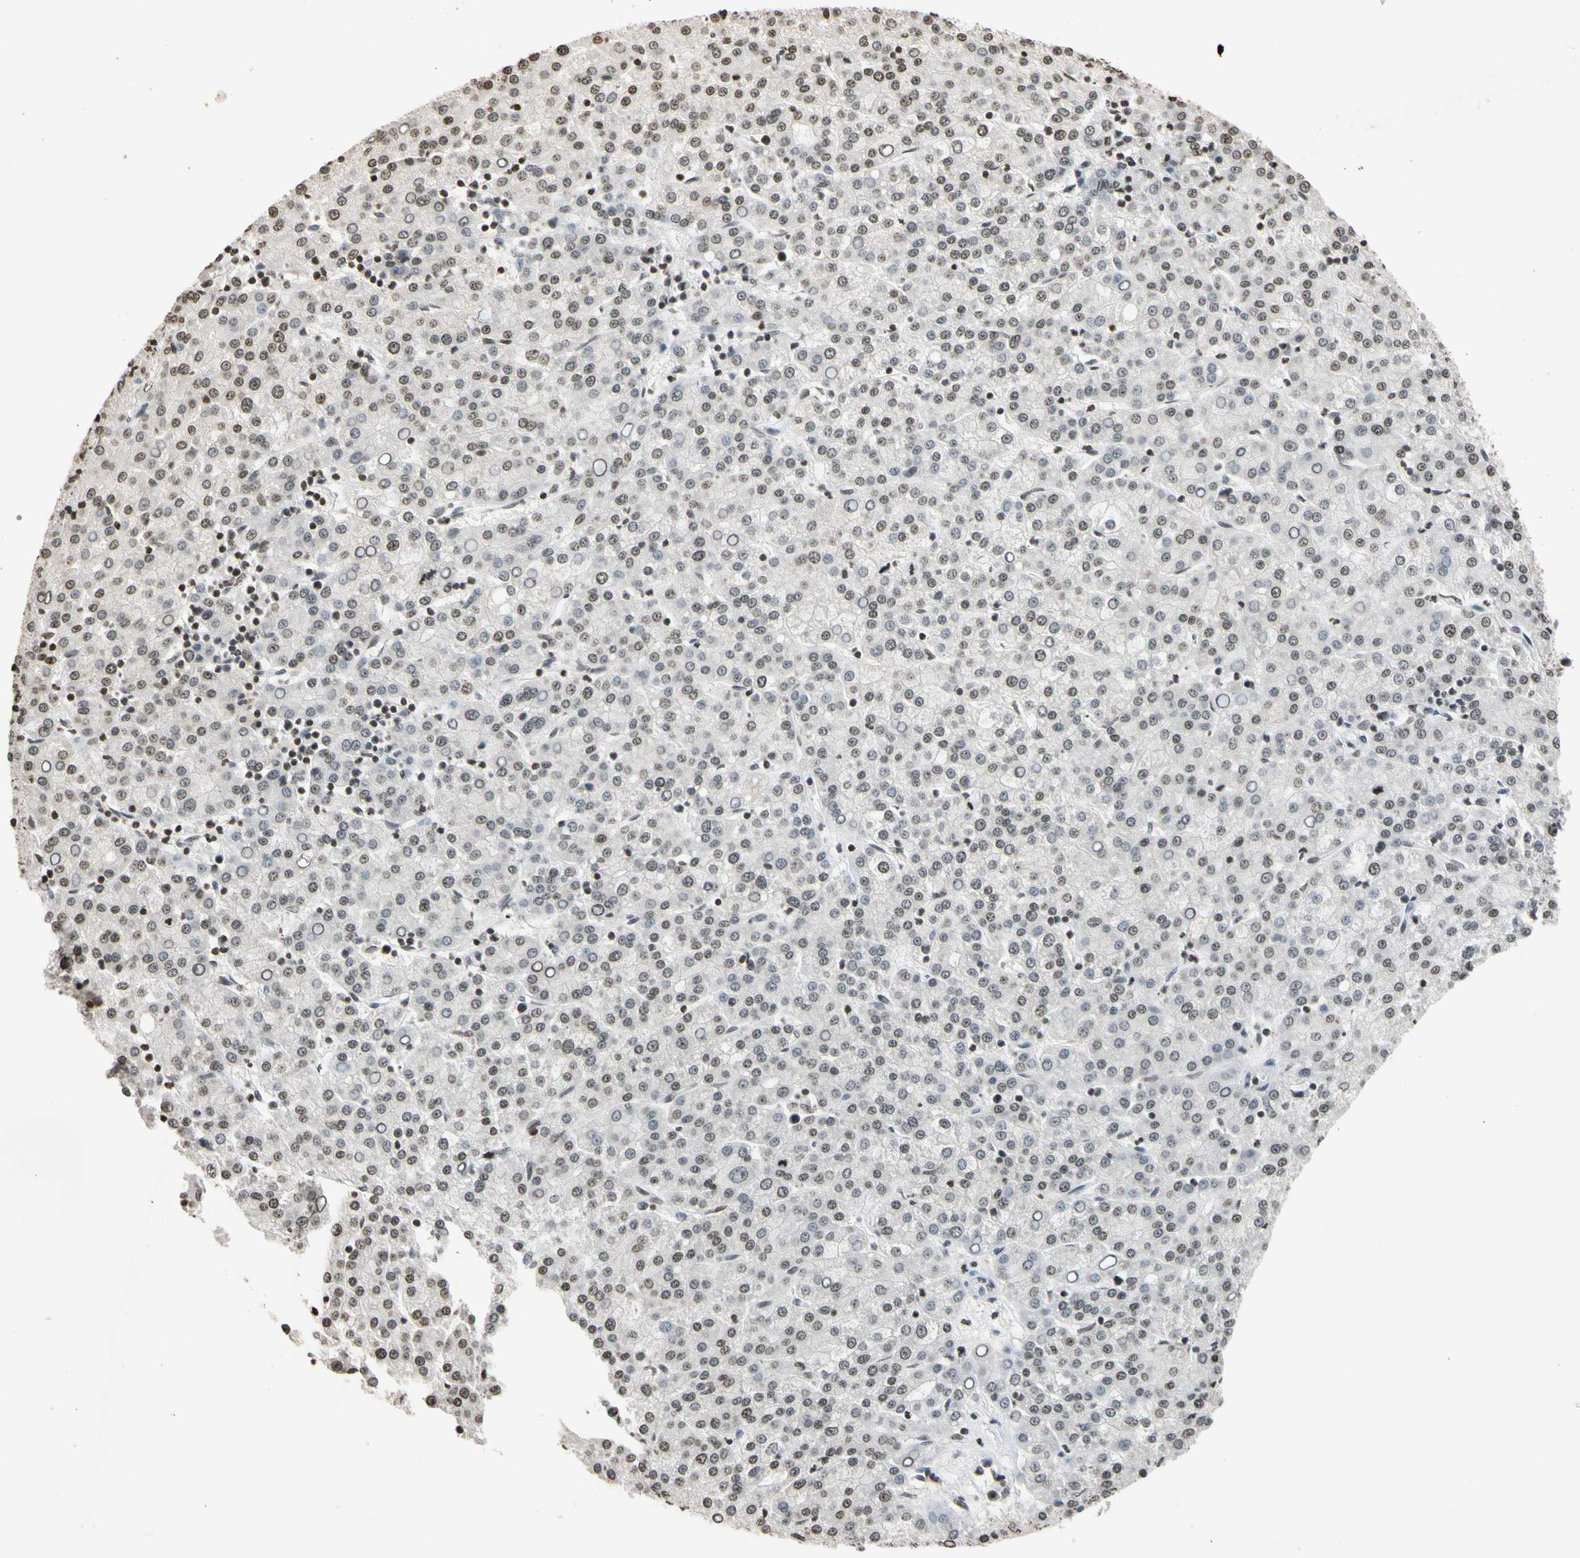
{"staining": {"intensity": "weak", "quantity": "25%-75%", "location": "nuclear"}, "tissue": "liver cancer", "cell_type": "Tumor cells", "image_type": "cancer", "snomed": [{"axis": "morphology", "description": "Carcinoma, Hepatocellular, NOS"}, {"axis": "topography", "description": "Liver"}], "caption": "Tumor cells exhibit low levels of weak nuclear staining in about 25%-75% of cells in hepatocellular carcinoma (liver).", "gene": "GPX4", "patient": {"sex": "female", "age": 58}}